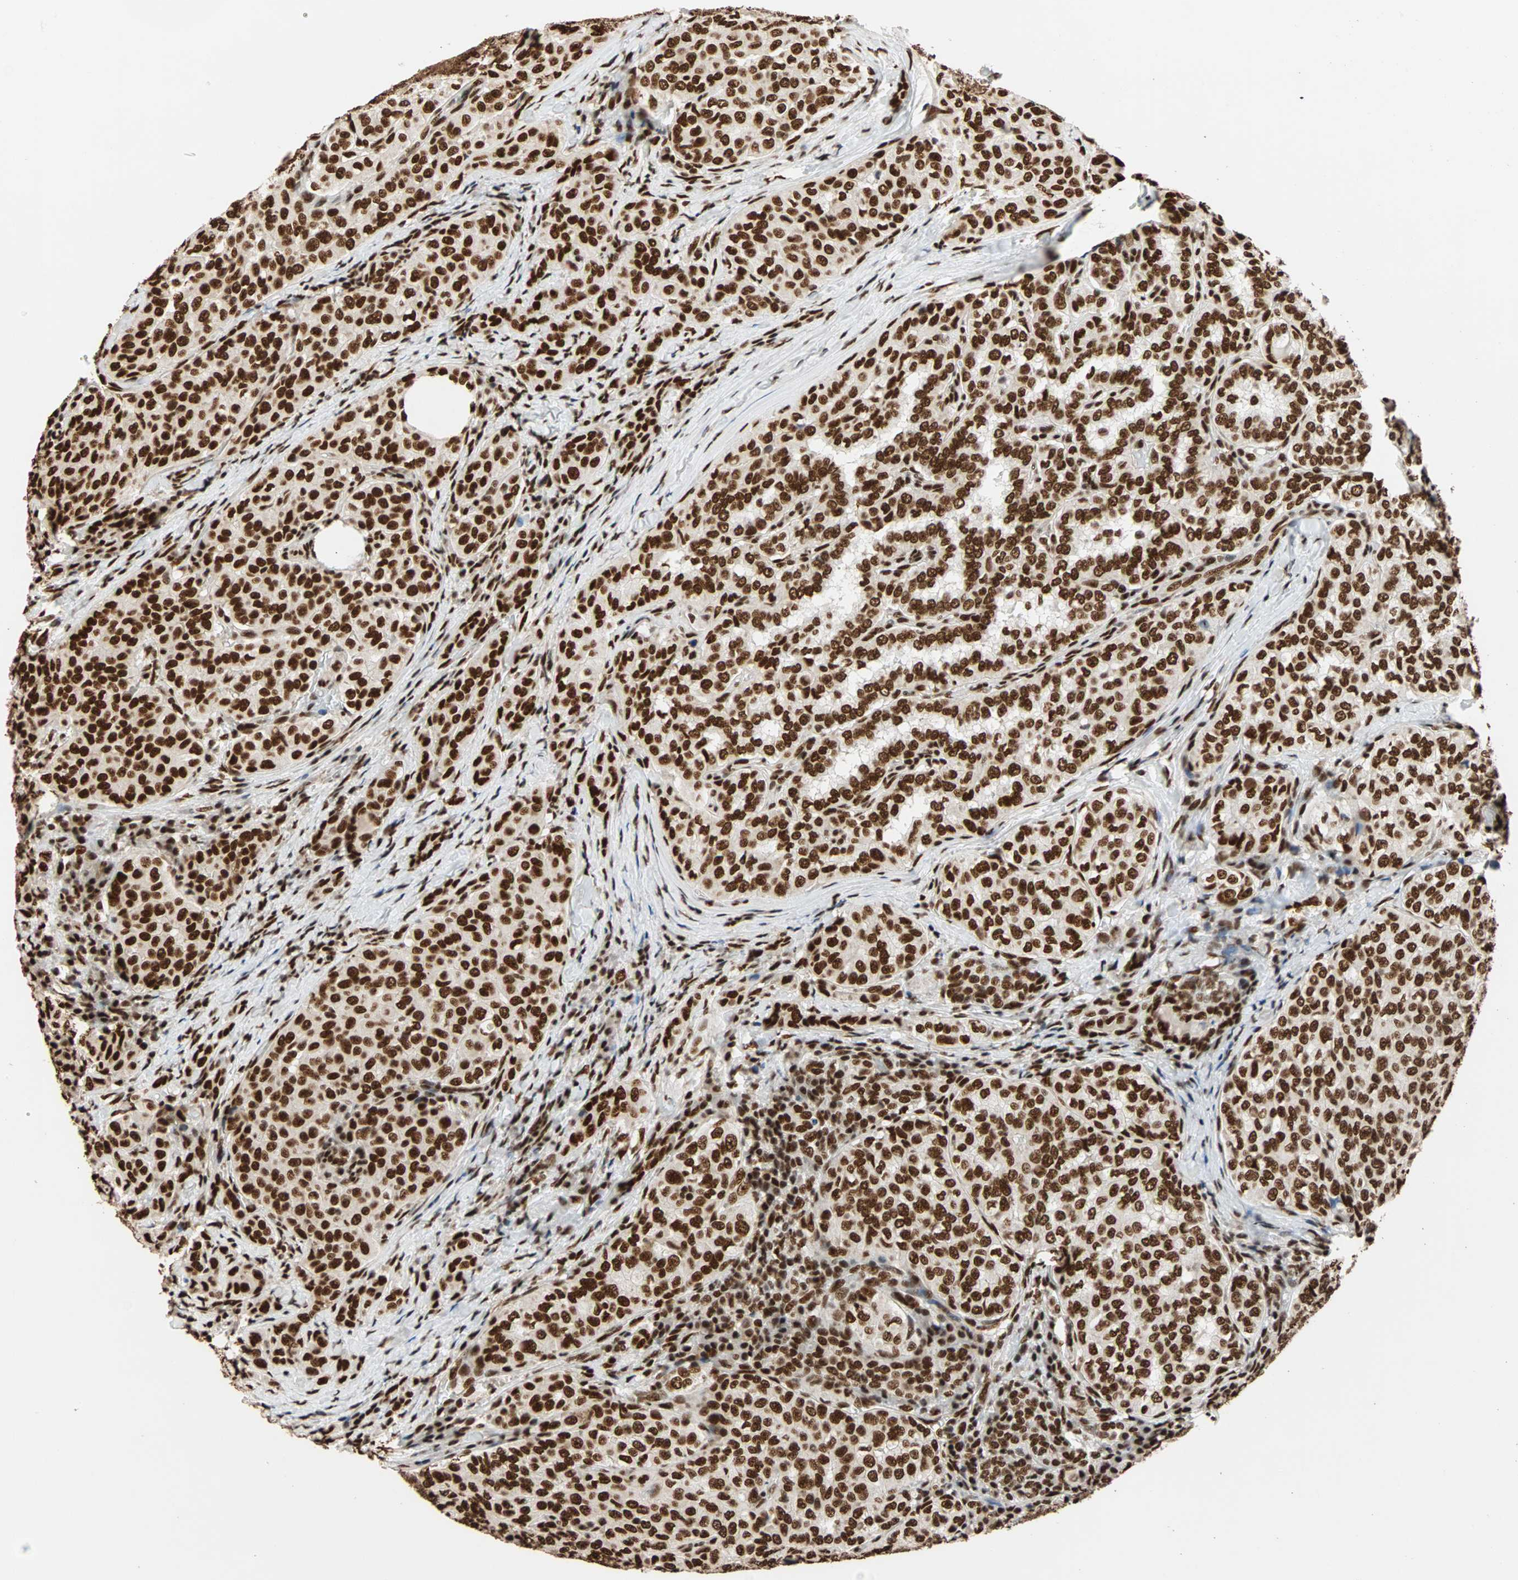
{"staining": {"intensity": "strong", "quantity": ">75%", "location": "nuclear"}, "tissue": "thyroid cancer", "cell_type": "Tumor cells", "image_type": "cancer", "snomed": [{"axis": "morphology", "description": "Normal tissue, NOS"}, {"axis": "morphology", "description": "Papillary adenocarcinoma, NOS"}, {"axis": "topography", "description": "Thyroid gland"}], "caption": "Tumor cells exhibit high levels of strong nuclear expression in about >75% of cells in thyroid papillary adenocarcinoma.", "gene": "ILF2", "patient": {"sex": "female", "age": 30}}